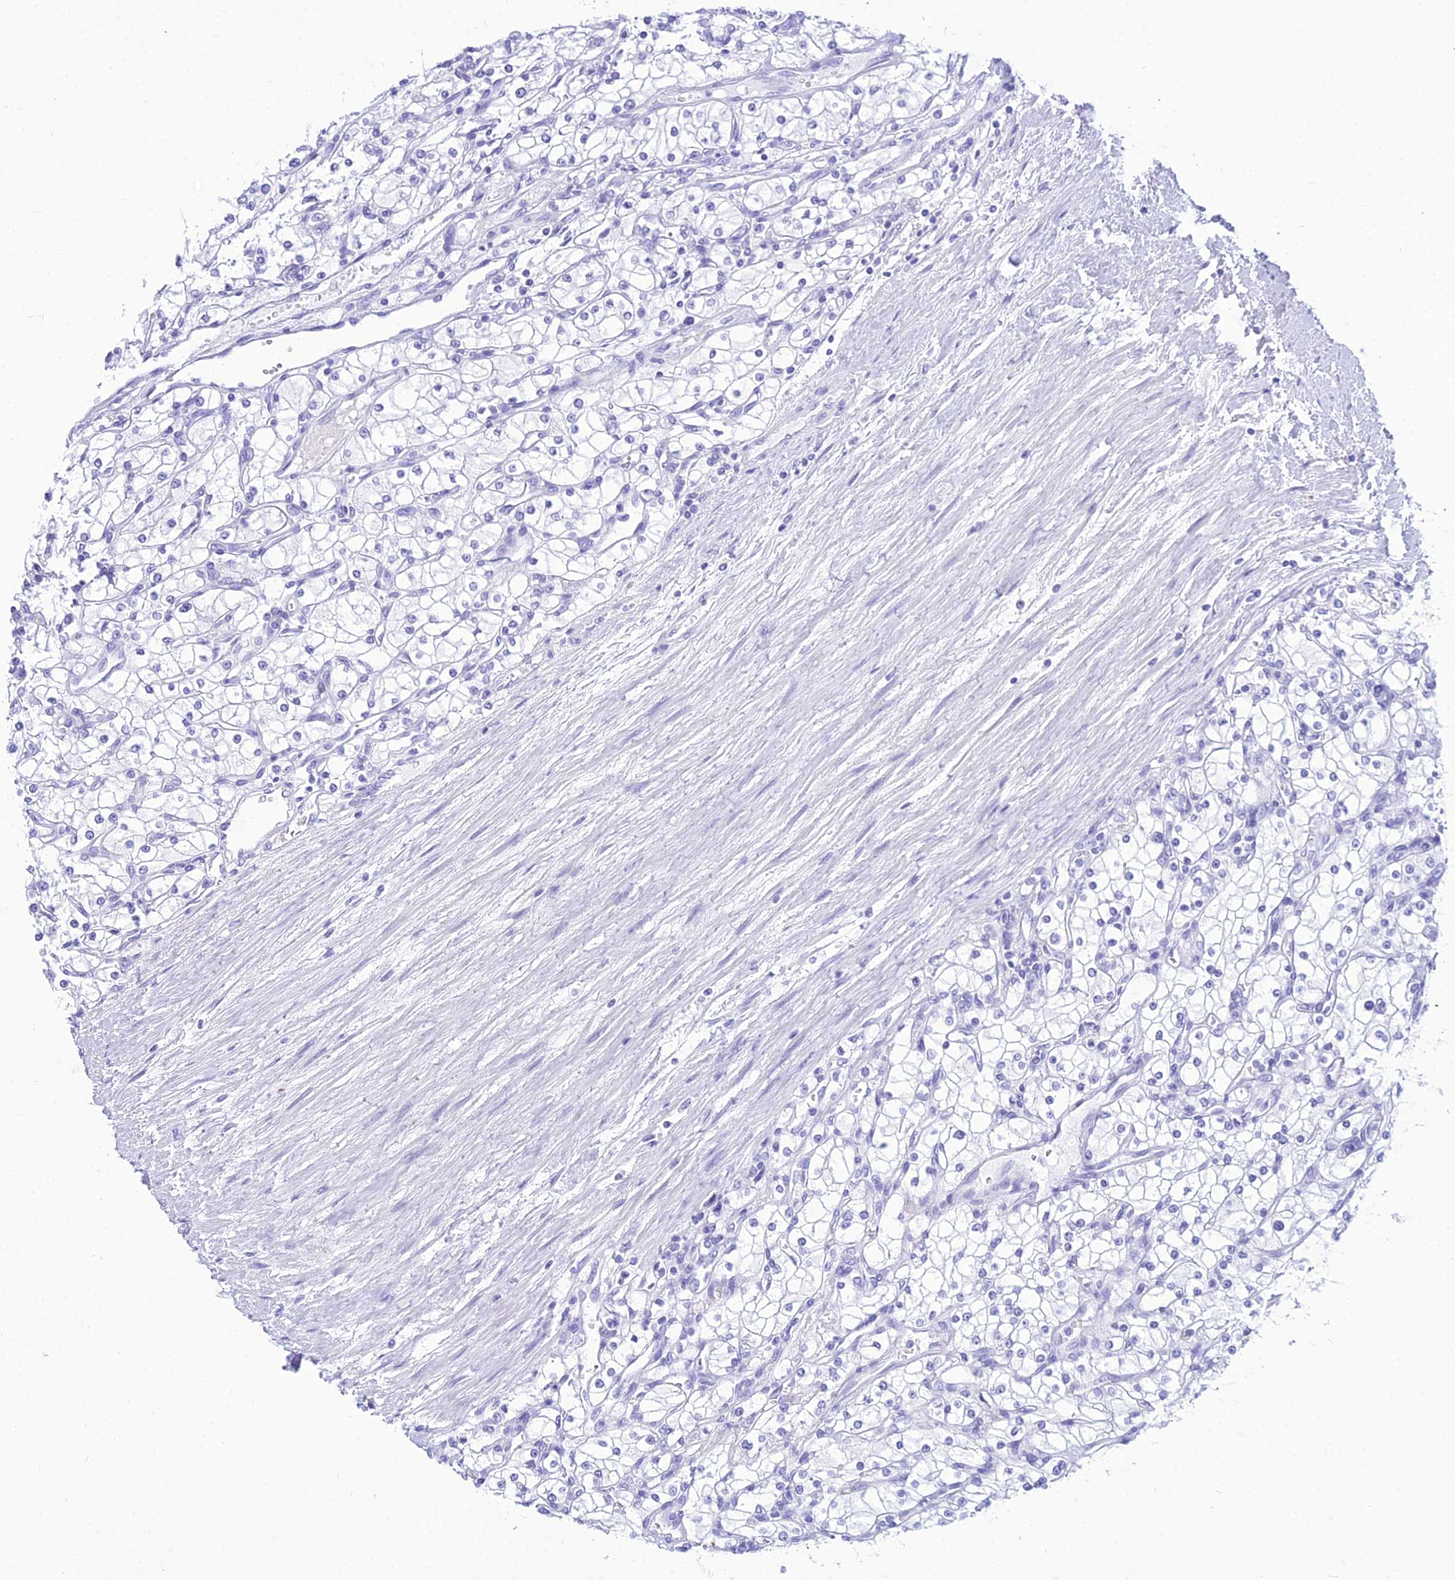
{"staining": {"intensity": "negative", "quantity": "none", "location": "none"}, "tissue": "renal cancer", "cell_type": "Tumor cells", "image_type": "cancer", "snomed": [{"axis": "morphology", "description": "Adenocarcinoma, NOS"}, {"axis": "topography", "description": "Kidney"}], "caption": "Tumor cells are negative for brown protein staining in renal adenocarcinoma.", "gene": "ZNF442", "patient": {"sex": "male", "age": 80}}